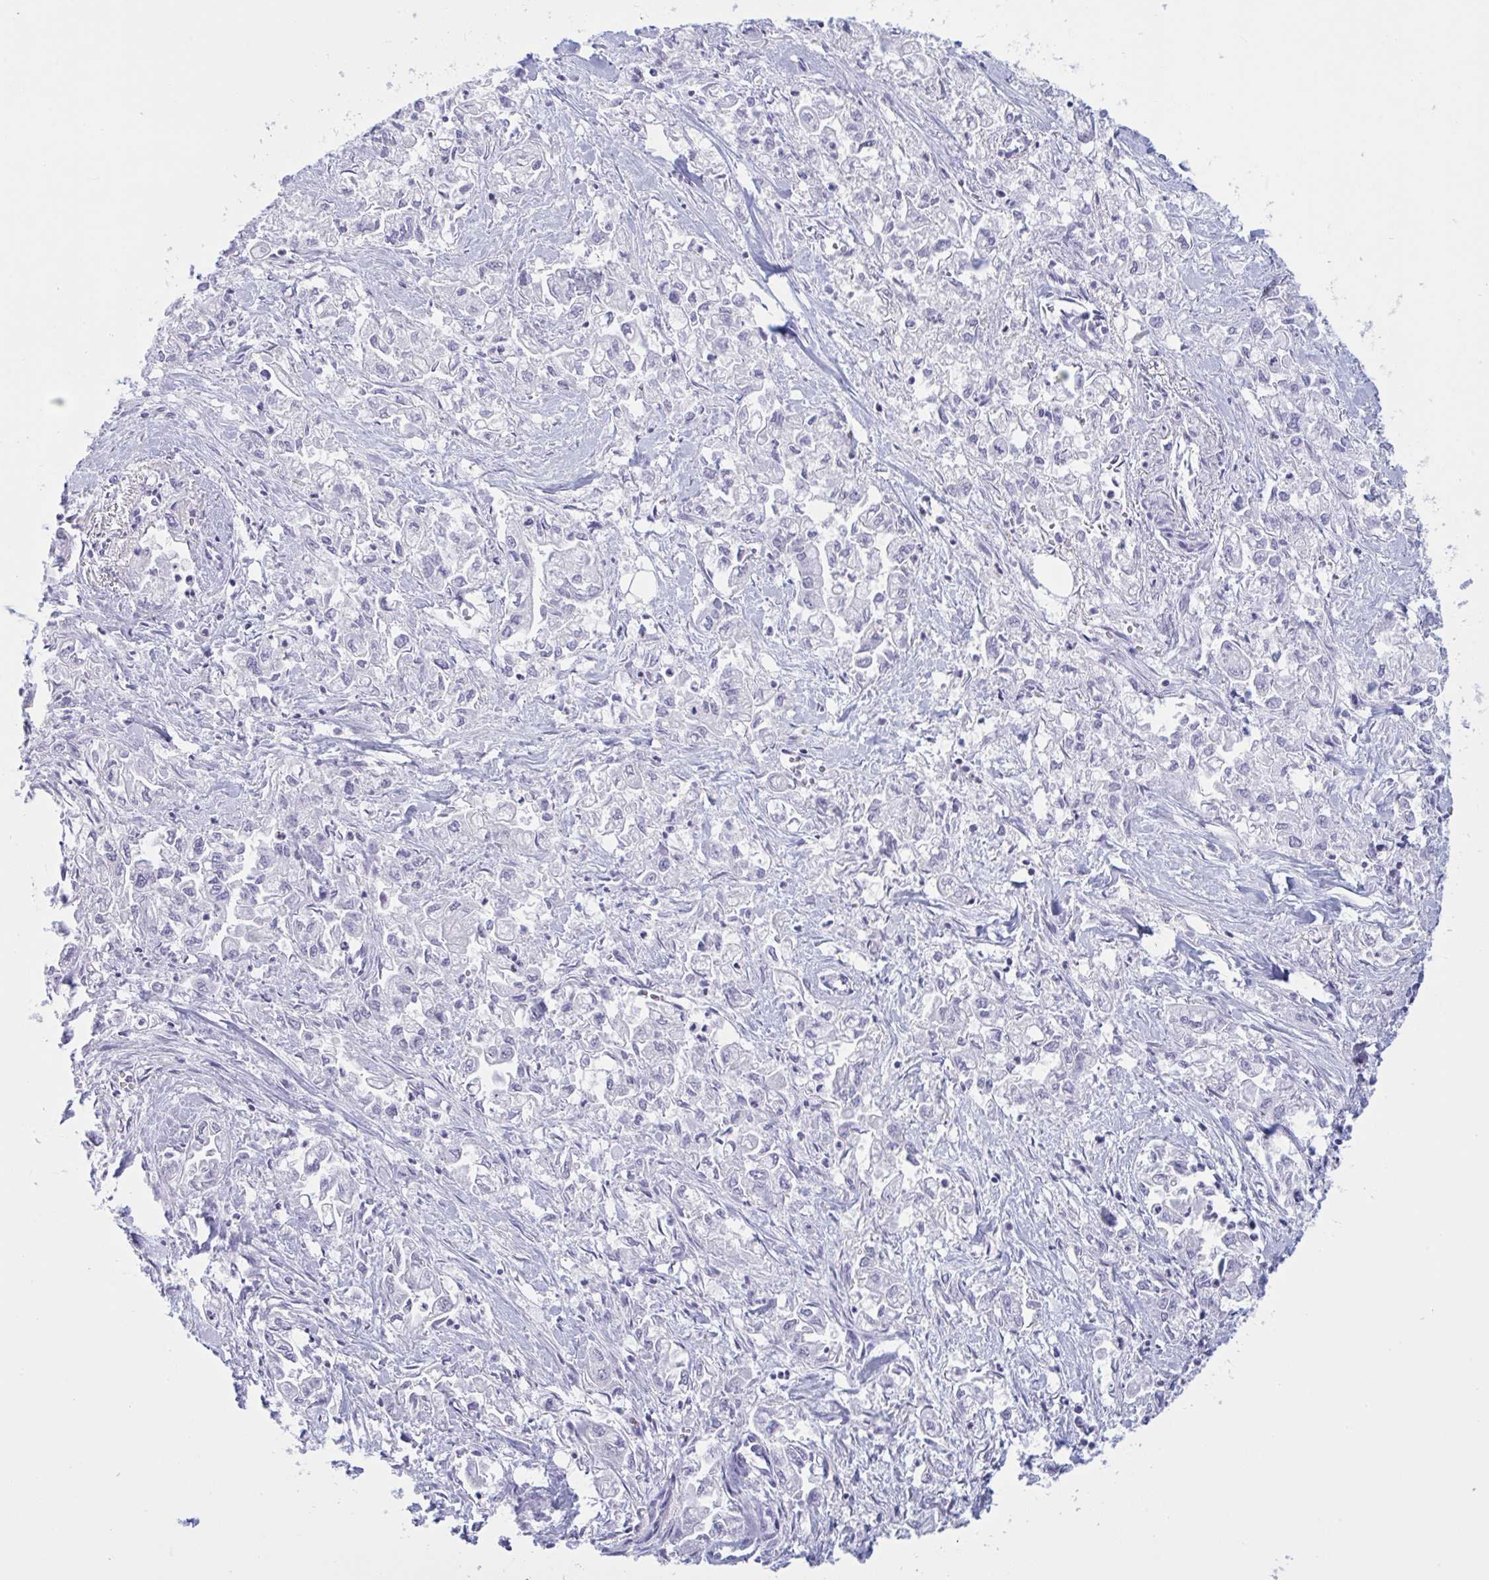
{"staining": {"intensity": "negative", "quantity": "none", "location": "none"}, "tissue": "pancreatic cancer", "cell_type": "Tumor cells", "image_type": "cancer", "snomed": [{"axis": "morphology", "description": "Adenocarcinoma, NOS"}, {"axis": "topography", "description": "Pancreas"}], "caption": "IHC micrograph of neoplastic tissue: pancreatic cancer (adenocarcinoma) stained with DAB shows no significant protein expression in tumor cells.", "gene": "OXLD1", "patient": {"sex": "male", "age": 72}}